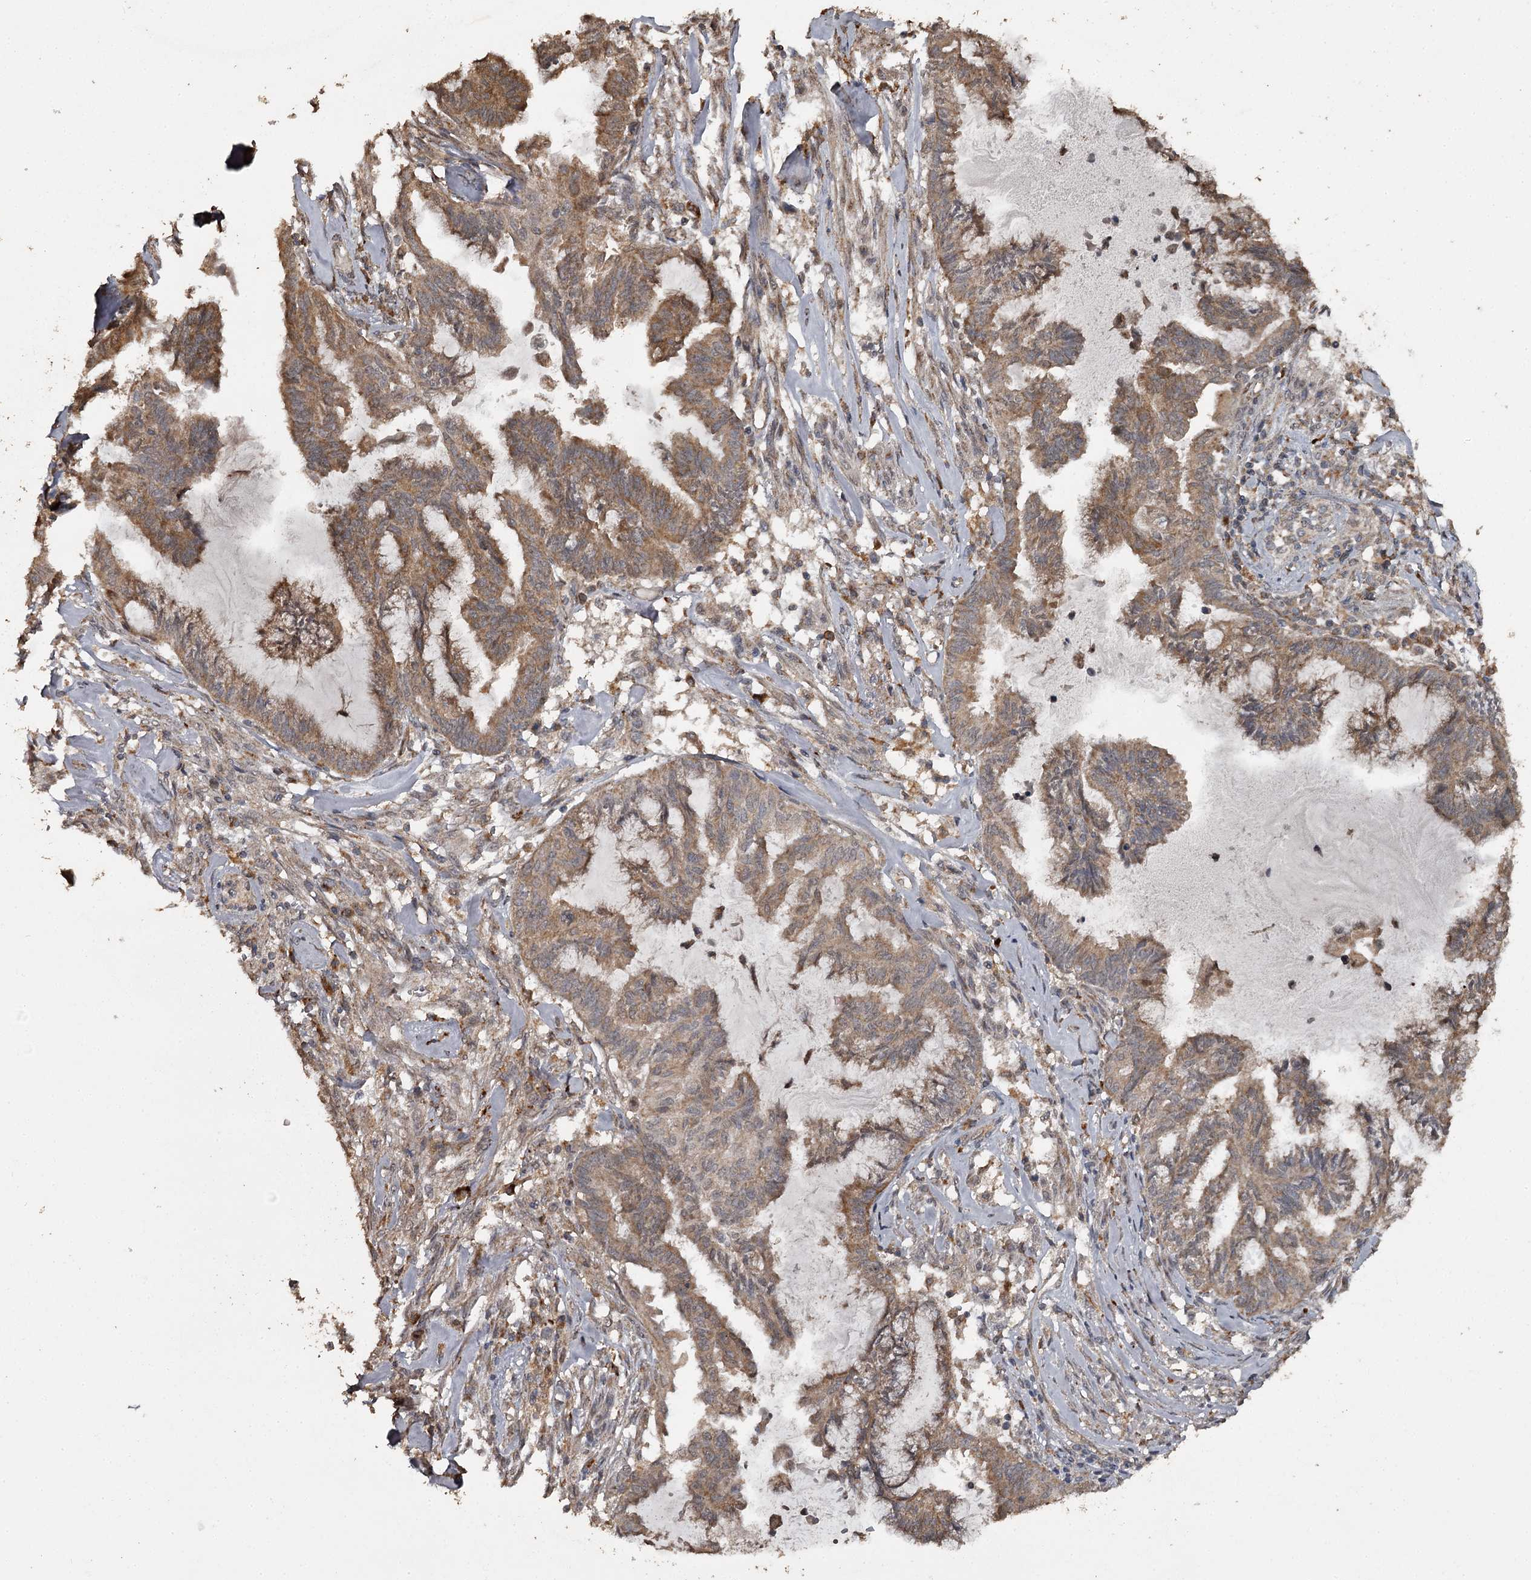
{"staining": {"intensity": "moderate", "quantity": ">75%", "location": "cytoplasmic/membranous"}, "tissue": "endometrial cancer", "cell_type": "Tumor cells", "image_type": "cancer", "snomed": [{"axis": "morphology", "description": "Adenocarcinoma, NOS"}, {"axis": "topography", "description": "Endometrium"}], "caption": "Adenocarcinoma (endometrial) stained with DAB IHC exhibits medium levels of moderate cytoplasmic/membranous positivity in approximately >75% of tumor cells. The protein of interest is stained brown, and the nuclei are stained in blue (DAB (3,3'-diaminobenzidine) IHC with brightfield microscopy, high magnification).", "gene": "WIPI1", "patient": {"sex": "female", "age": 86}}